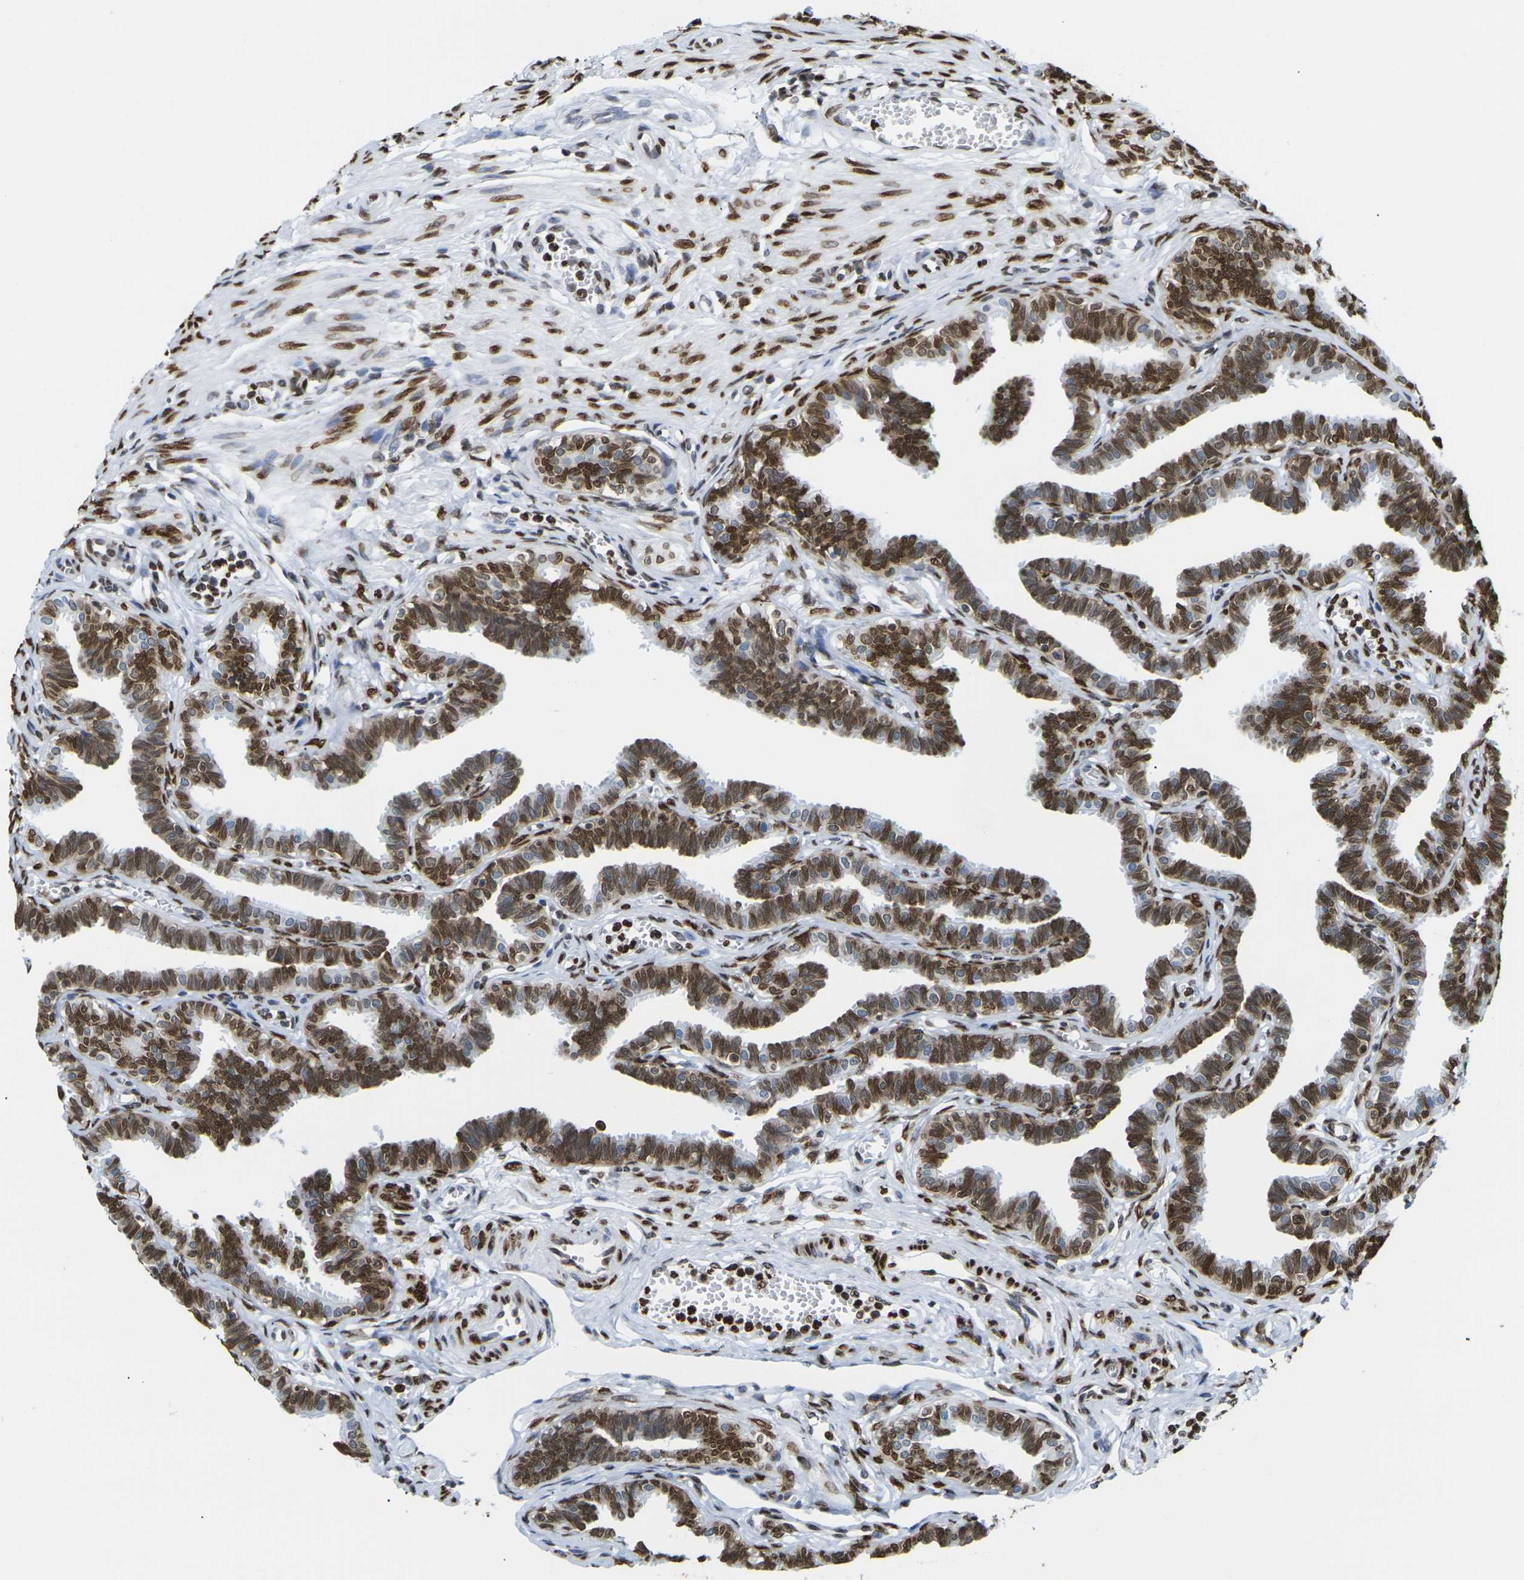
{"staining": {"intensity": "strong", "quantity": ">75%", "location": "cytoplasmic/membranous,nuclear"}, "tissue": "fallopian tube", "cell_type": "Glandular cells", "image_type": "normal", "snomed": [{"axis": "morphology", "description": "Normal tissue, NOS"}, {"axis": "topography", "description": "Fallopian tube"}, {"axis": "topography", "description": "Ovary"}], "caption": "DAB (3,3'-diaminobenzidine) immunohistochemical staining of normal fallopian tube reveals strong cytoplasmic/membranous,nuclear protein expression in about >75% of glandular cells. The protein of interest is stained brown, and the nuclei are stained in blue (DAB IHC with brightfield microscopy, high magnification).", "gene": "H2AC21", "patient": {"sex": "female", "age": 23}}